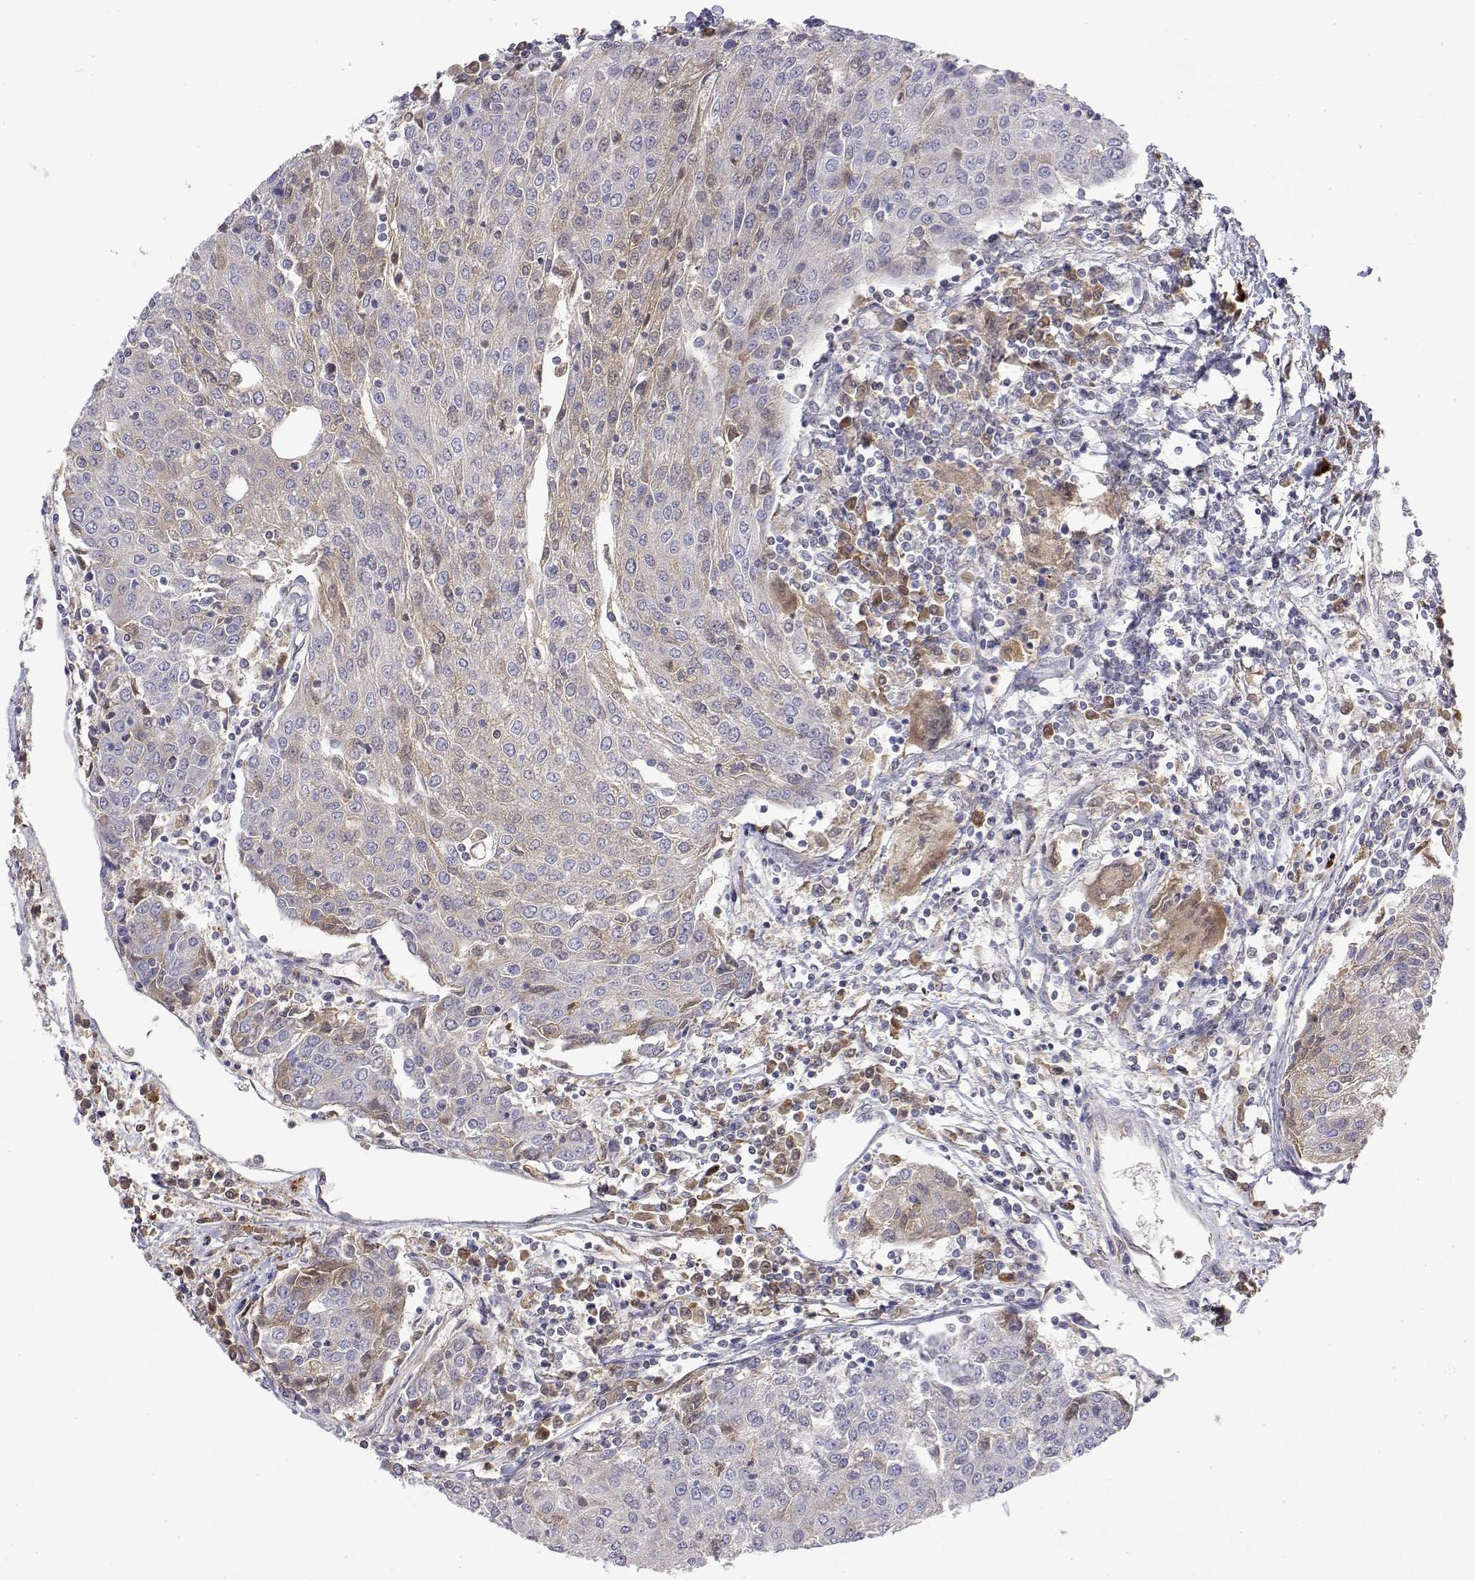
{"staining": {"intensity": "weak", "quantity": "<25%", "location": "cytoplasmic/membranous"}, "tissue": "urothelial cancer", "cell_type": "Tumor cells", "image_type": "cancer", "snomed": [{"axis": "morphology", "description": "Urothelial carcinoma, High grade"}, {"axis": "topography", "description": "Urinary bladder"}], "caption": "High magnification brightfield microscopy of urothelial cancer stained with DAB (3,3'-diaminobenzidine) (brown) and counterstained with hematoxylin (blue): tumor cells show no significant staining. (Immunohistochemistry, brightfield microscopy, high magnification).", "gene": "IGFBP4", "patient": {"sex": "female", "age": 85}}